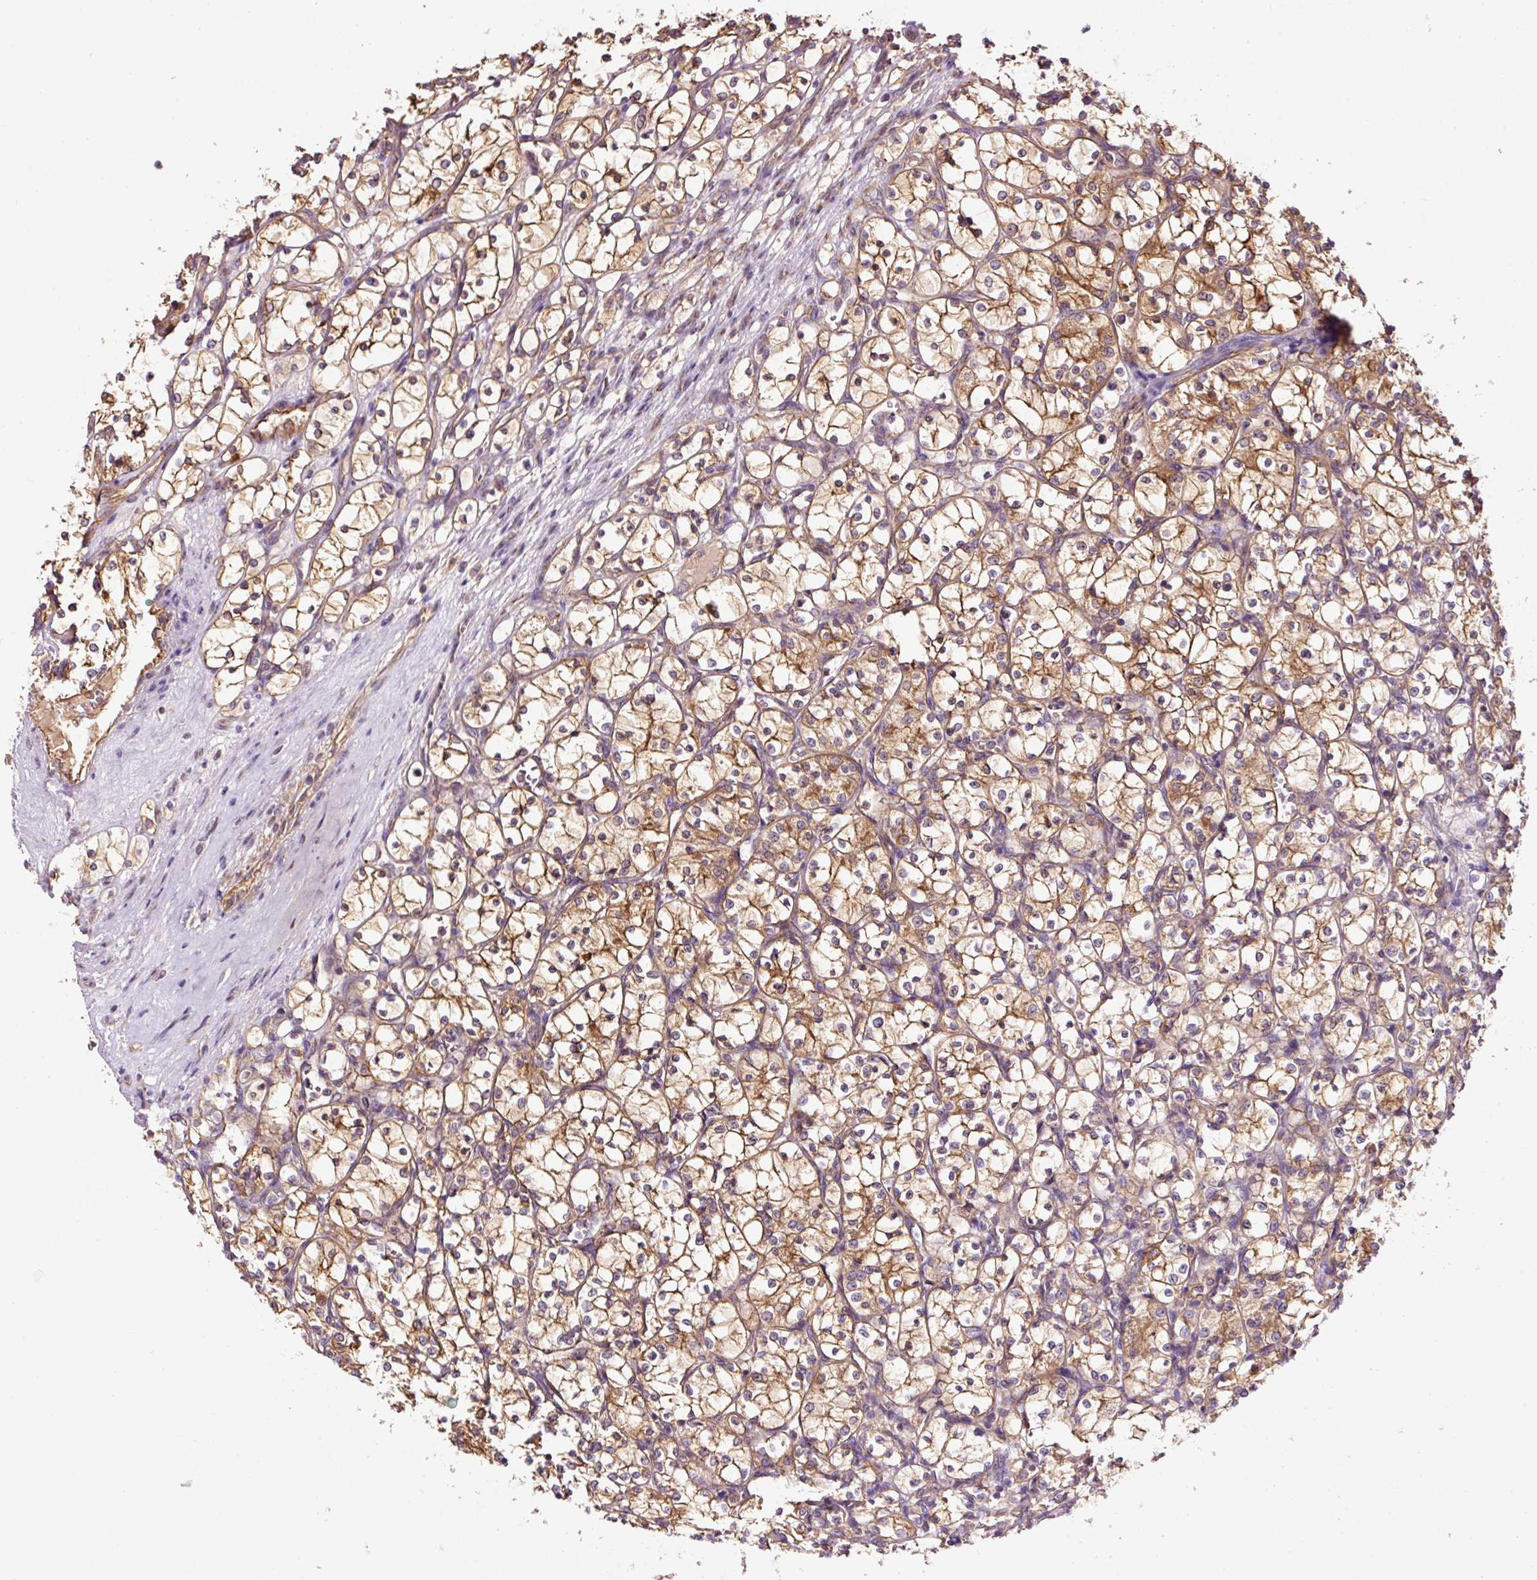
{"staining": {"intensity": "moderate", "quantity": "25%-75%", "location": "cytoplasmic/membranous"}, "tissue": "renal cancer", "cell_type": "Tumor cells", "image_type": "cancer", "snomed": [{"axis": "morphology", "description": "Adenocarcinoma, NOS"}, {"axis": "topography", "description": "Kidney"}], "caption": "A medium amount of moderate cytoplasmic/membranous positivity is seen in about 25%-75% of tumor cells in renal cancer (adenocarcinoma) tissue.", "gene": "PCK2", "patient": {"sex": "female", "age": 69}}